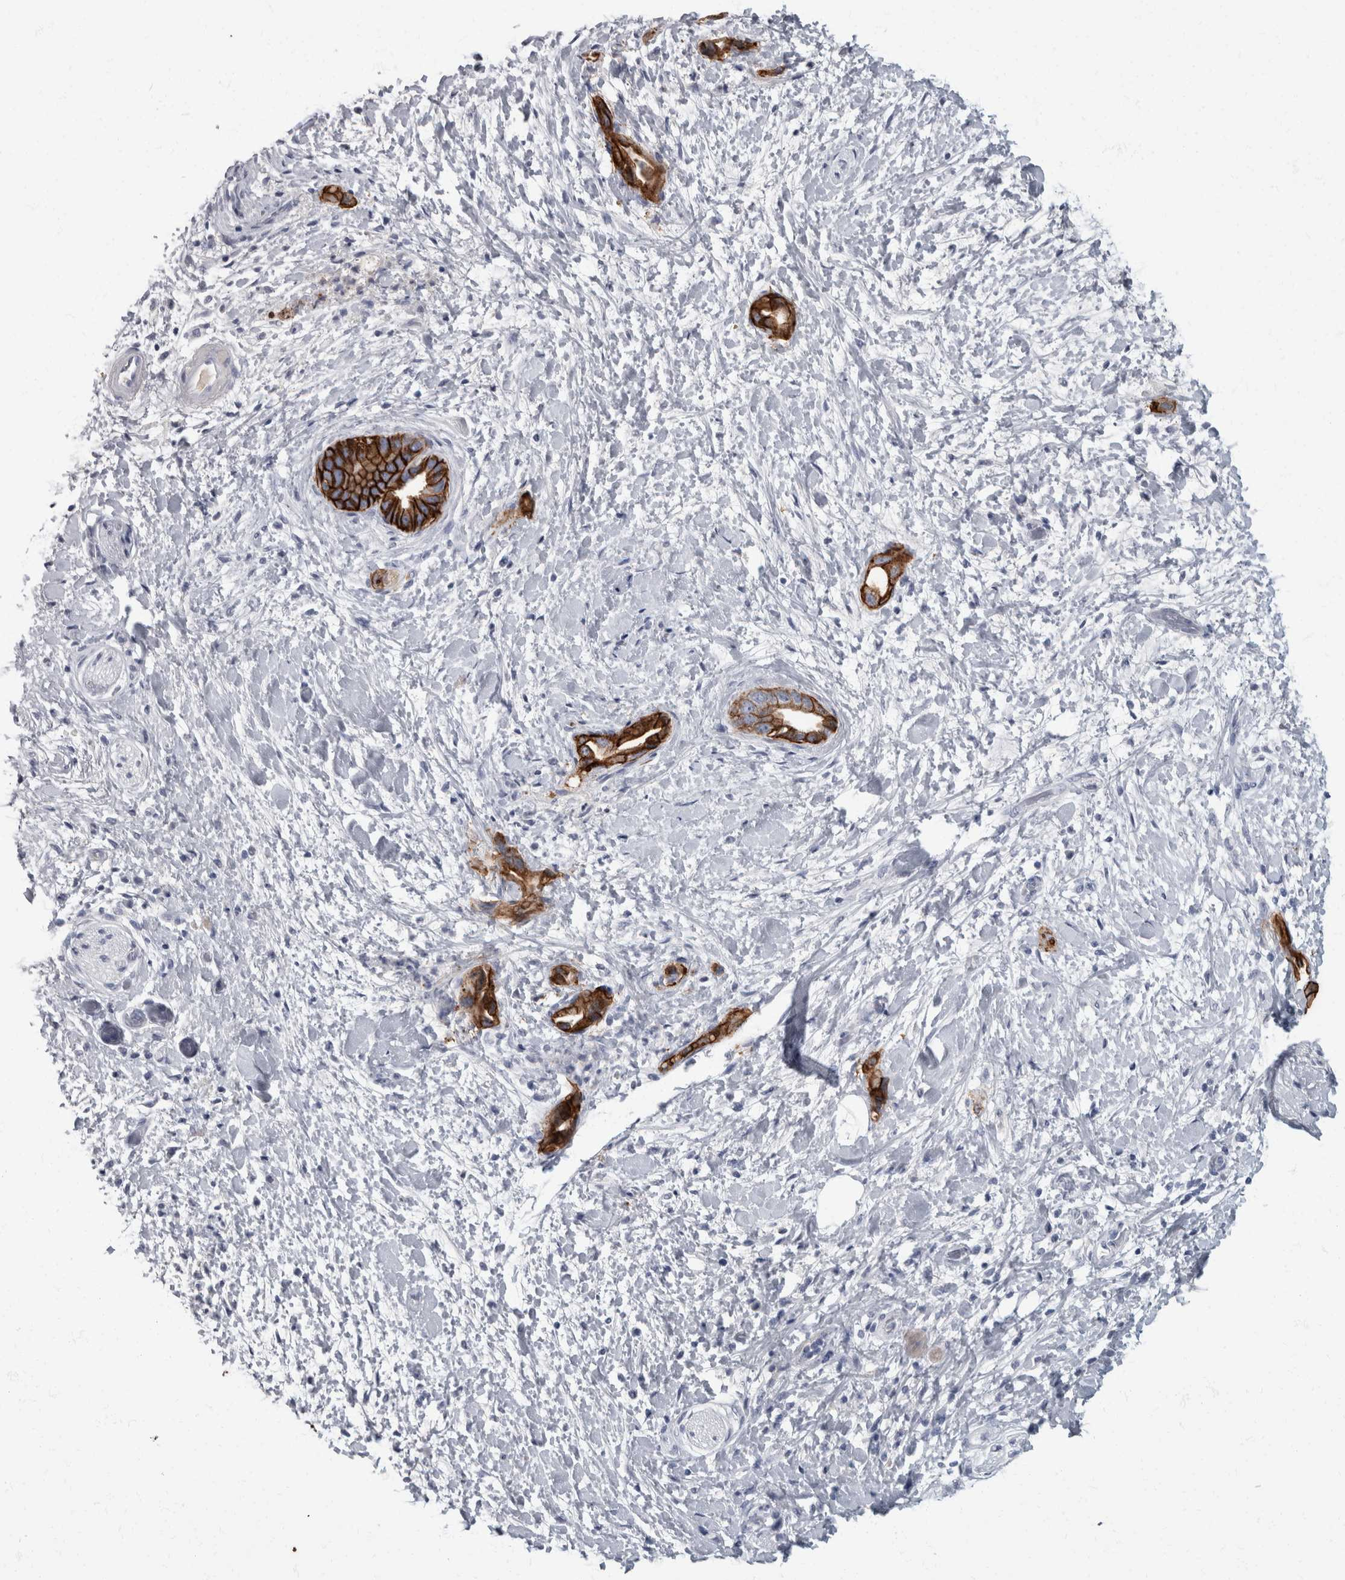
{"staining": {"intensity": "strong", "quantity": ">75%", "location": "cytoplasmic/membranous"}, "tissue": "pancreatic cancer", "cell_type": "Tumor cells", "image_type": "cancer", "snomed": [{"axis": "morphology", "description": "Adenocarcinoma, NOS"}, {"axis": "topography", "description": "Pancreas"}], "caption": "A histopathology image of pancreatic cancer (adenocarcinoma) stained for a protein demonstrates strong cytoplasmic/membranous brown staining in tumor cells. (brown staining indicates protein expression, while blue staining denotes nuclei).", "gene": "DSG2", "patient": {"sex": "male", "age": 55}}